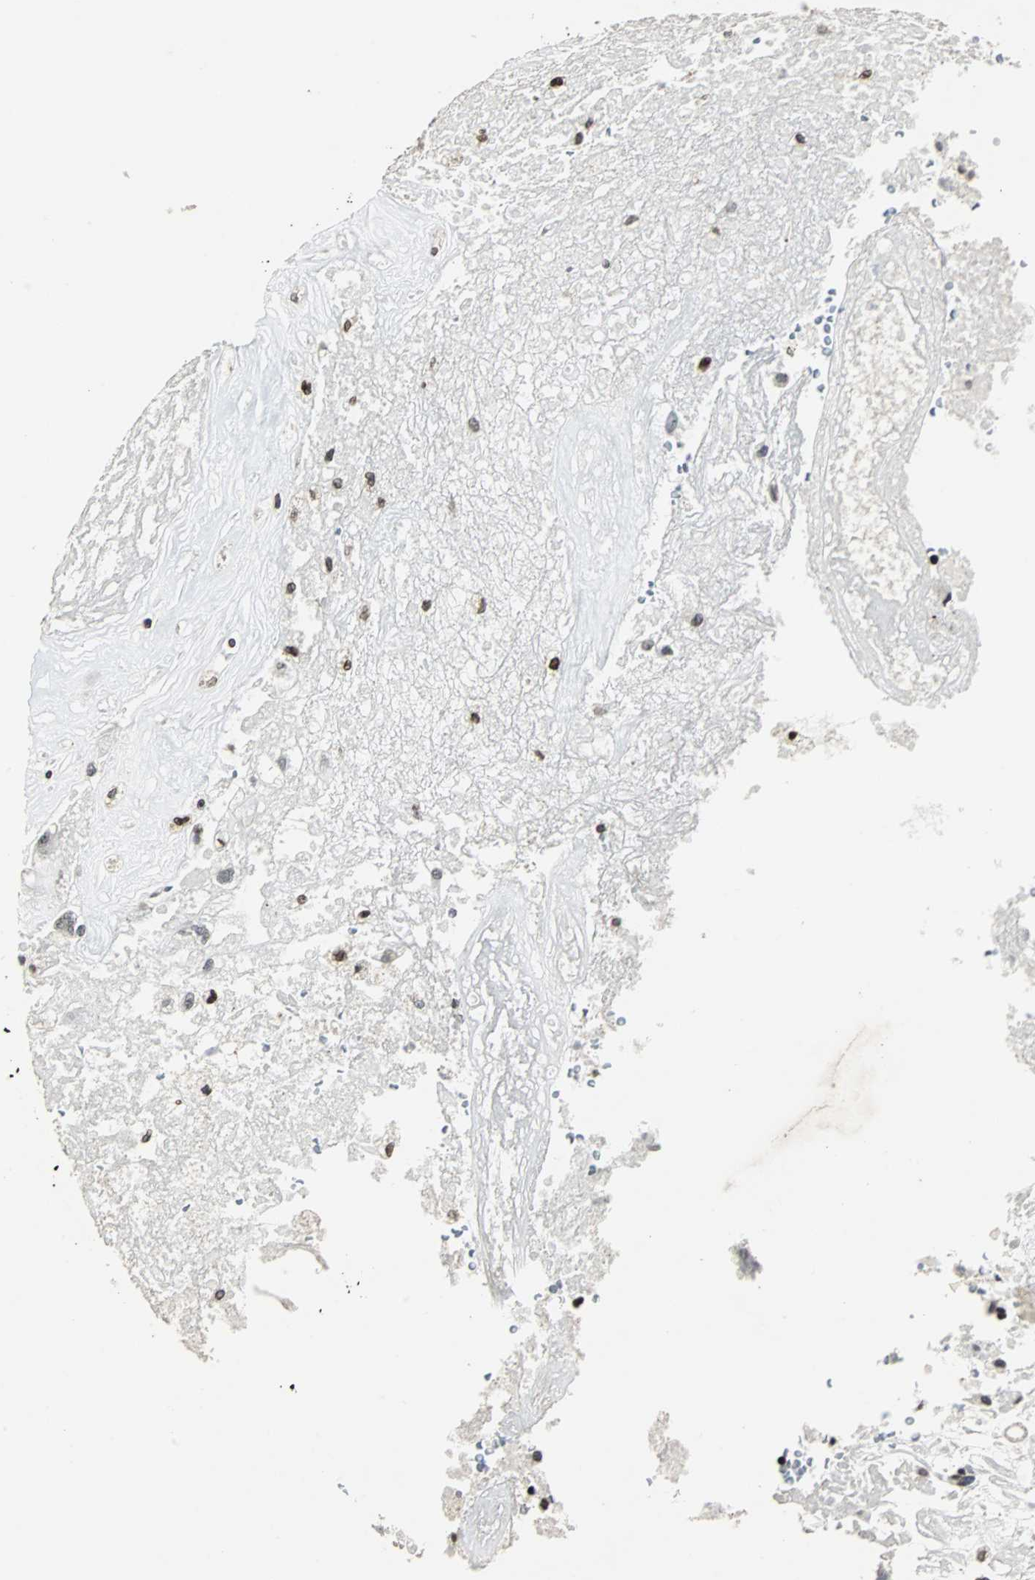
{"staining": {"intensity": "strong", "quantity": ">75%", "location": "nuclear"}, "tissue": "glioma", "cell_type": "Tumor cells", "image_type": "cancer", "snomed": [{"axis": "morphology", "description": "Normal tissue, NOS"}, {"axis": "morphology", "description": "Glioma, malignant, High grade"}, {"axis": "topography", "description": "Cerebral cortex"}], "caption": "Immunohistochemical staining of high-grade glioma (malignant) exhibits high levels of strong nuclear expression in about >75% of tumor cells.", "gene": "PAXIP1", "patient": {"sex": "male", "age": 56}}